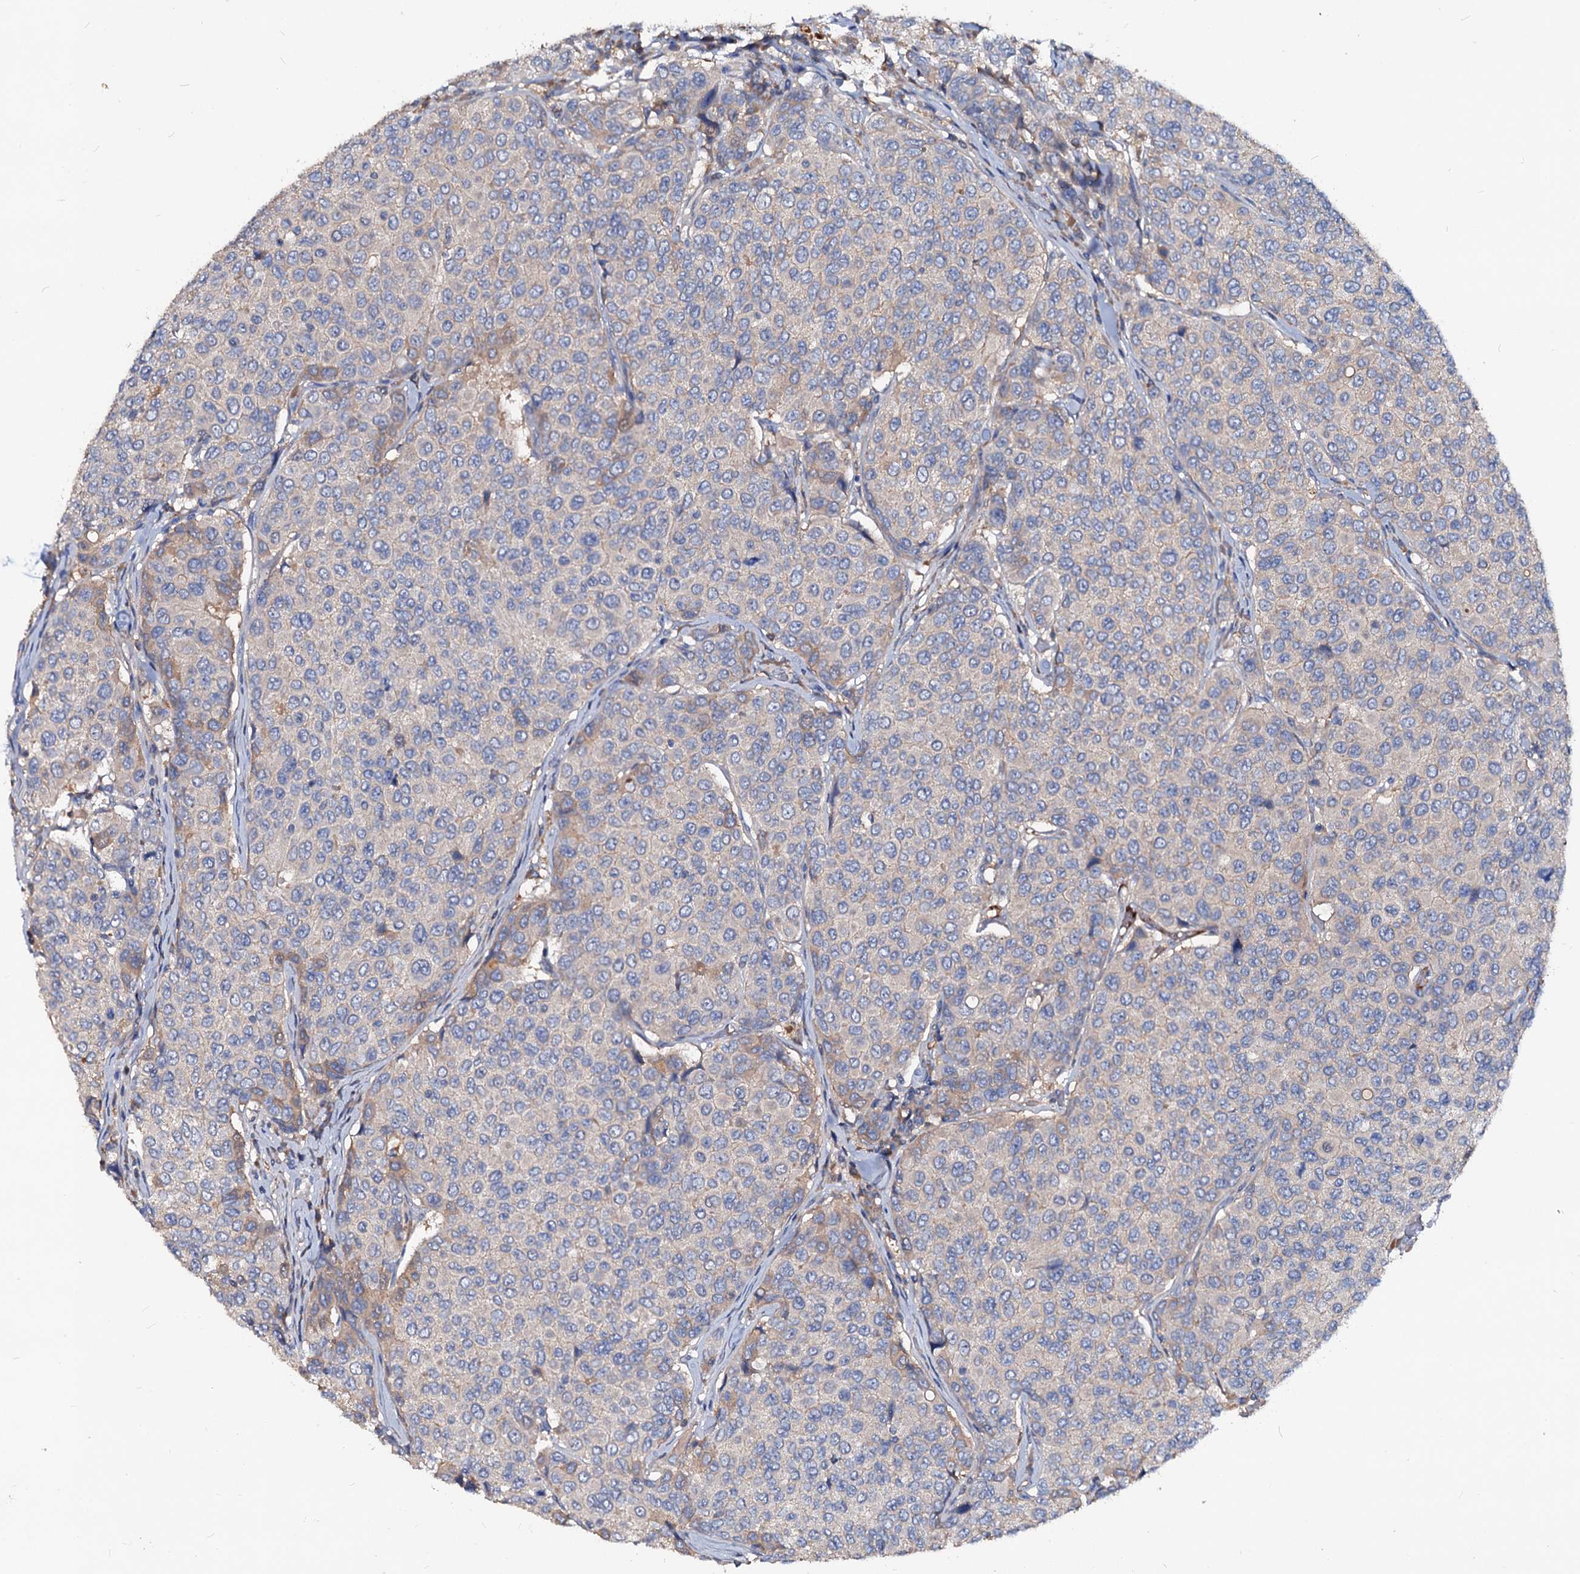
{"staining": {"intensity": "weak", "quantity": "<25%", "location": "cytoplasmic/membranous"}, "tissue": "breast cancer", "cell_type": "Tumor cells", "image_type": "cancer", "snomed": [{"axis": "morphology", "description": "Duct carcinoma"}, {"axis": "topography", "description": "Breast"}], "caption": "This is an immunohistochemistry micrograph of breast cancer (intraductal carcinoma). There is no staining in tumor cells.", "gene": "ACY3", "patient": {"sex": "female", "age": 55}}